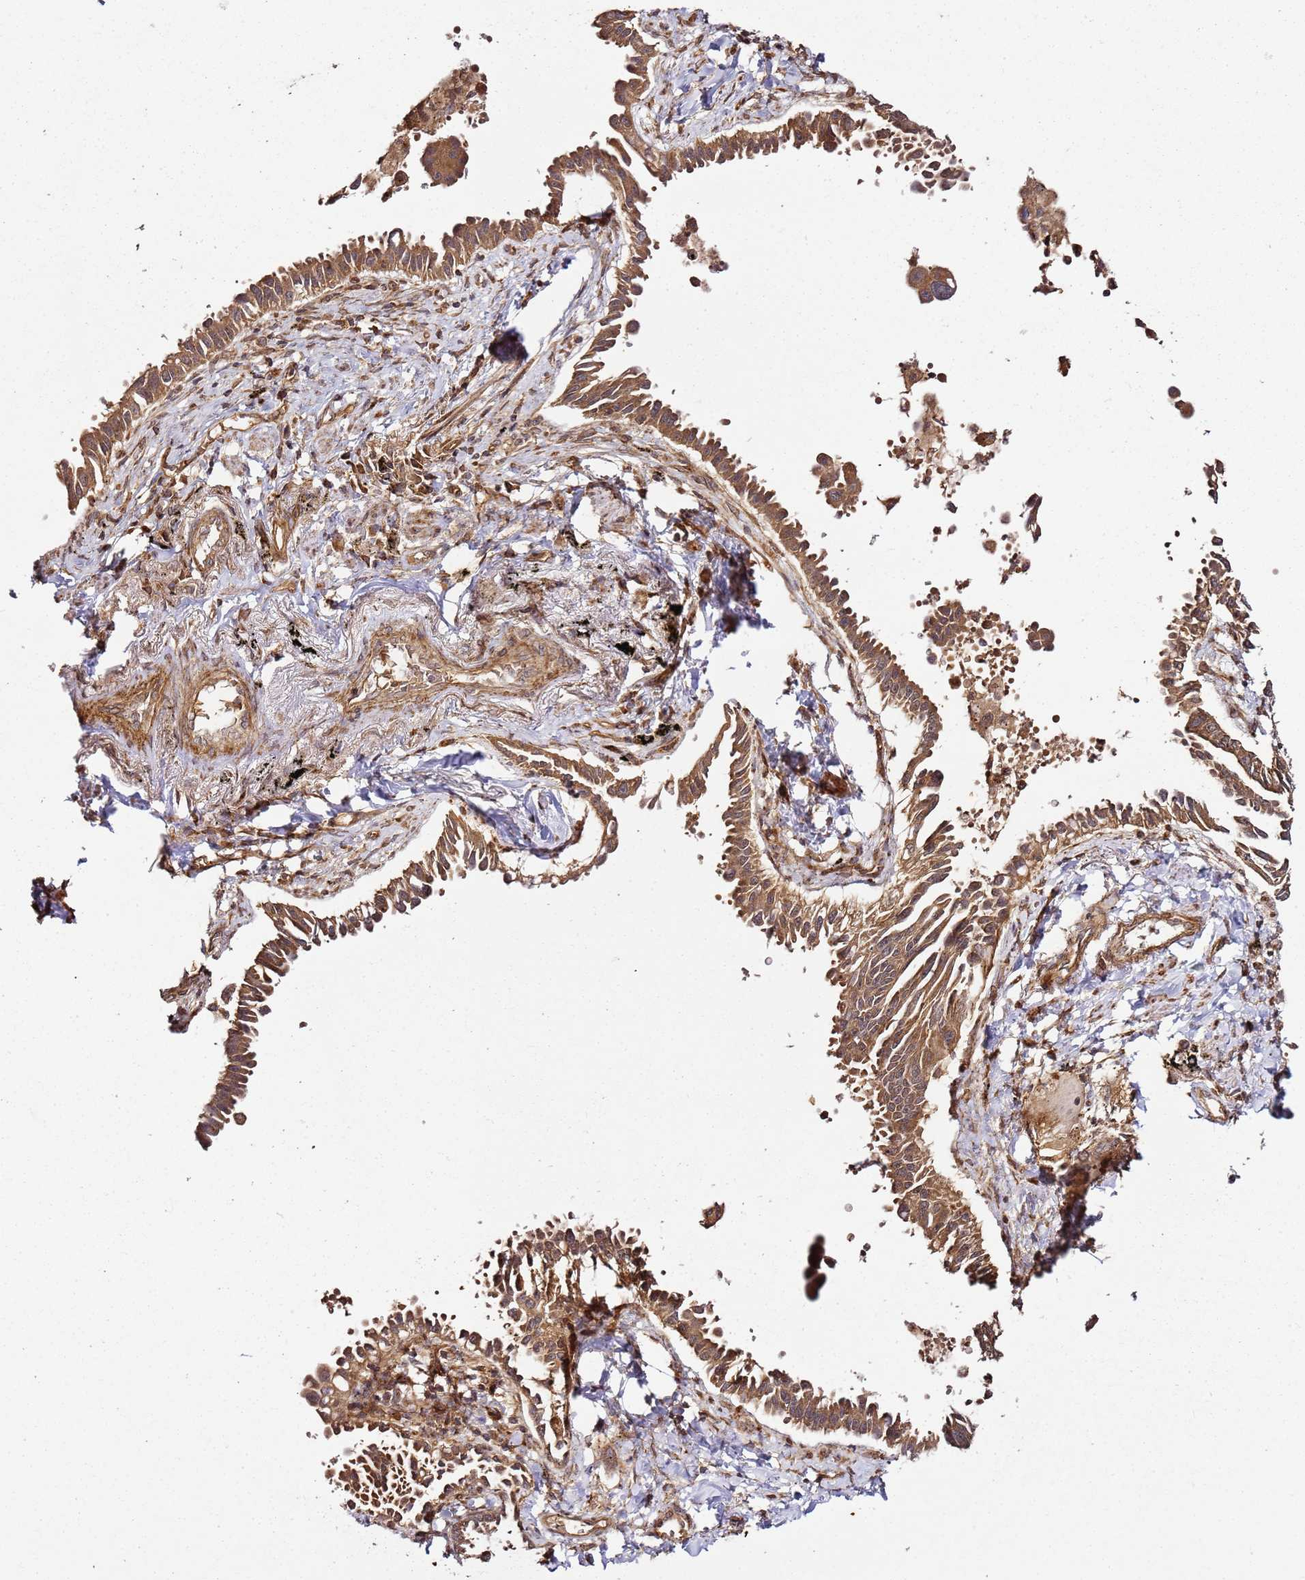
{"staining": {"intensity": "strong", "quantity": ">75%", "location": "cytoplasmic/membranous"}, "tissue": "lung cancer", "cell_type": "Tumor cells", "image_type": "cancer", "snomed": [{"axis": "morphology", "description": "Adenocarcinoma, NOS"}, {"axis": "topography", "description": "Lung"}], "caption": "Immunohistochemical staining of adenocarcinoma (lung) displays high levels of strong cytoplasmic/membranous protein expression in approximately >75% of tumor cells.", "gene": "TM2D2", "patient": {"sex": "male", "age": 67}}